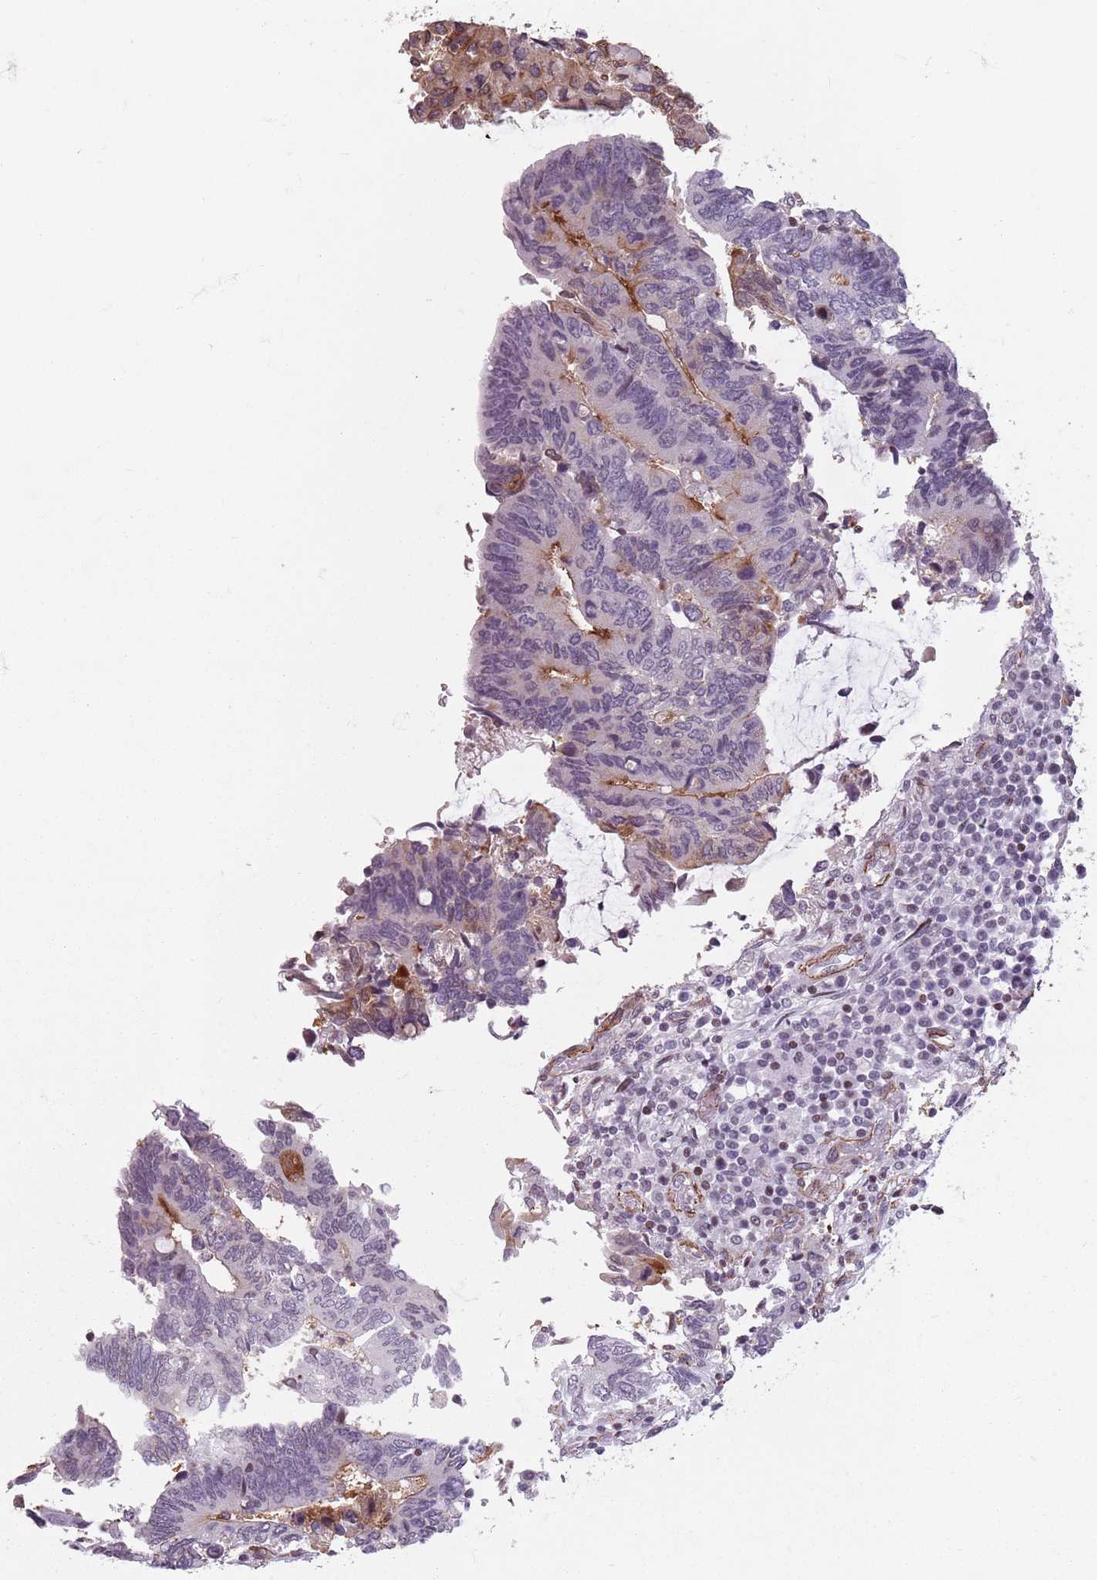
{"staining": {"intensity": "weak", "quantity": "<25%", "location": "cytoplasmic/membranous"}, "tissue": "colorectal cancer", "cell_type": "Tumor cells", "image_type": "cancer", "snomed": [{"axis": "morphology", "description": "Adenocarcinoma, NOS"}, {"axis": "topography", "description": "Colon"}], "caption": "Immunohistochemistry histopathology image of neoplastic tissue: human colorectal adenocarcinoma stained with DAB (3,3'-diaminobenzidine) reveals no significant protein positivity in tumor cells.", "gene": "TMC4", "patient": {"sex": "male", "age": 87}}